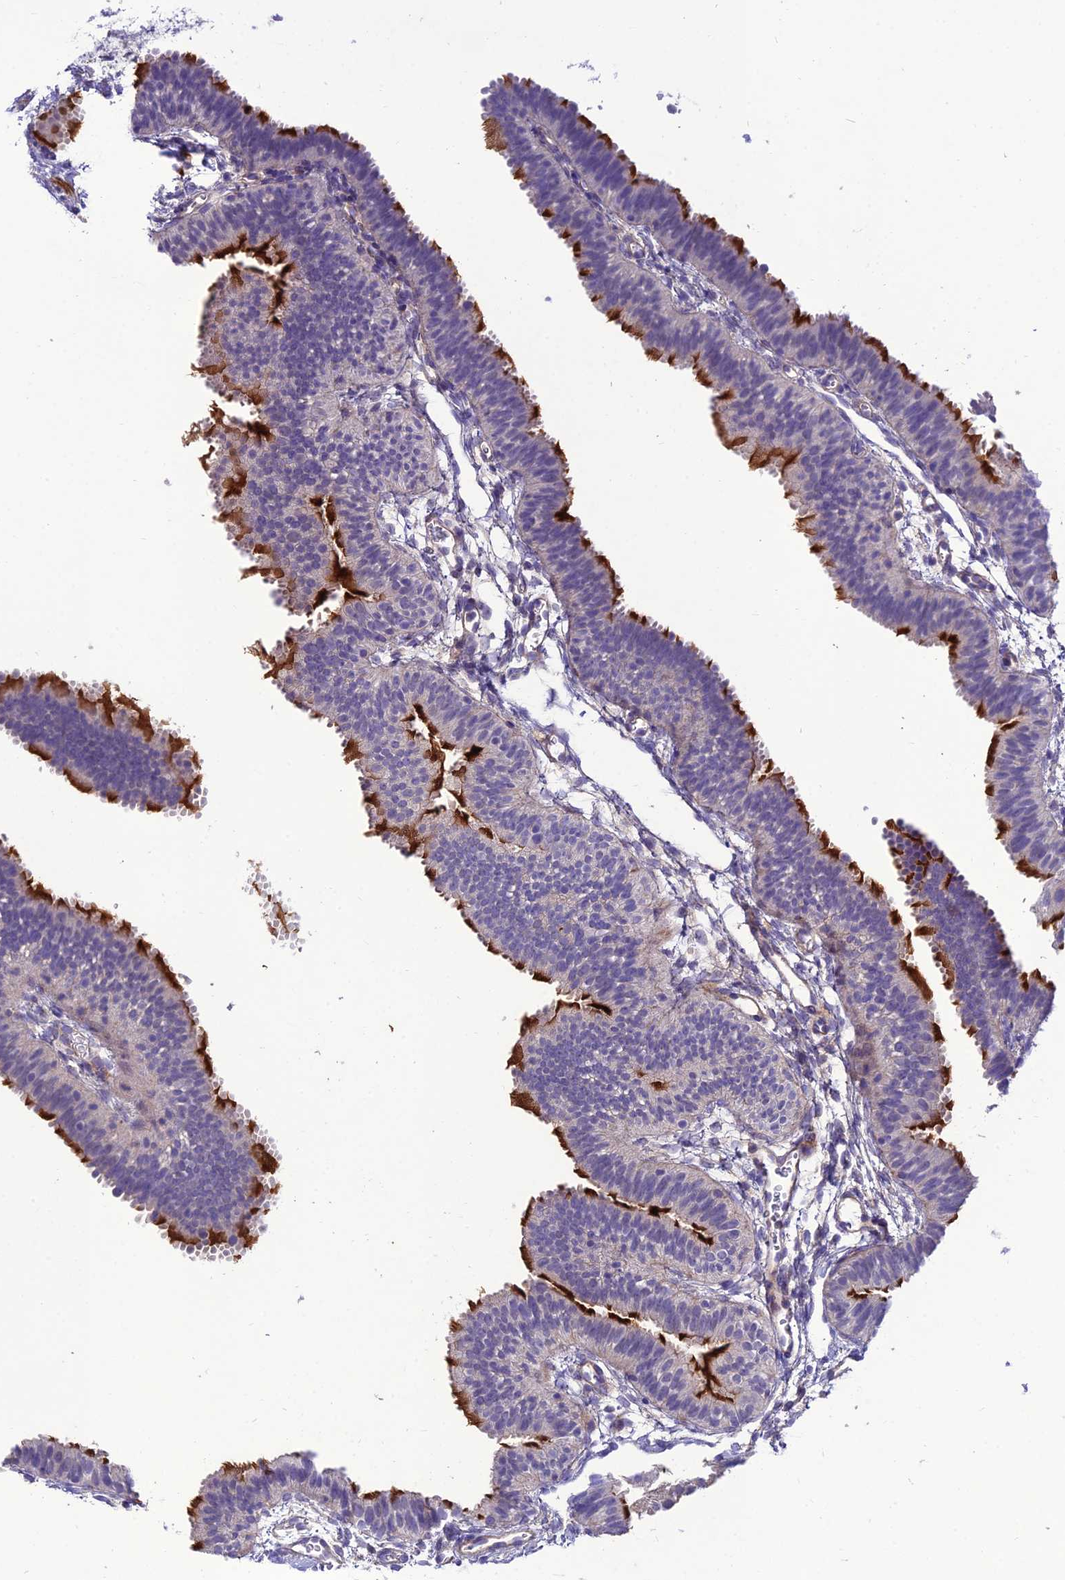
{"staining": {"intensity": "strong", "quantity": "<25%", "location": "cytoplasmic/membranous"}, "tissue": "fallopian tube", "cell_type": "Glandular cells", "image_type": "normal", "snomed": [{"axis": "morphology", "description": "Normal tissue, NOS"}, {"axis": "topography", "description": "Fallopian tube"}], "caption": "Protein expression analysis of unremarkable fallopian tube shows strong cytoplasmic/membranous positivity in approximately <25% of glandular cells.", "gene": "TEKT3", "patient": {"sex": "female", "age": 35}}